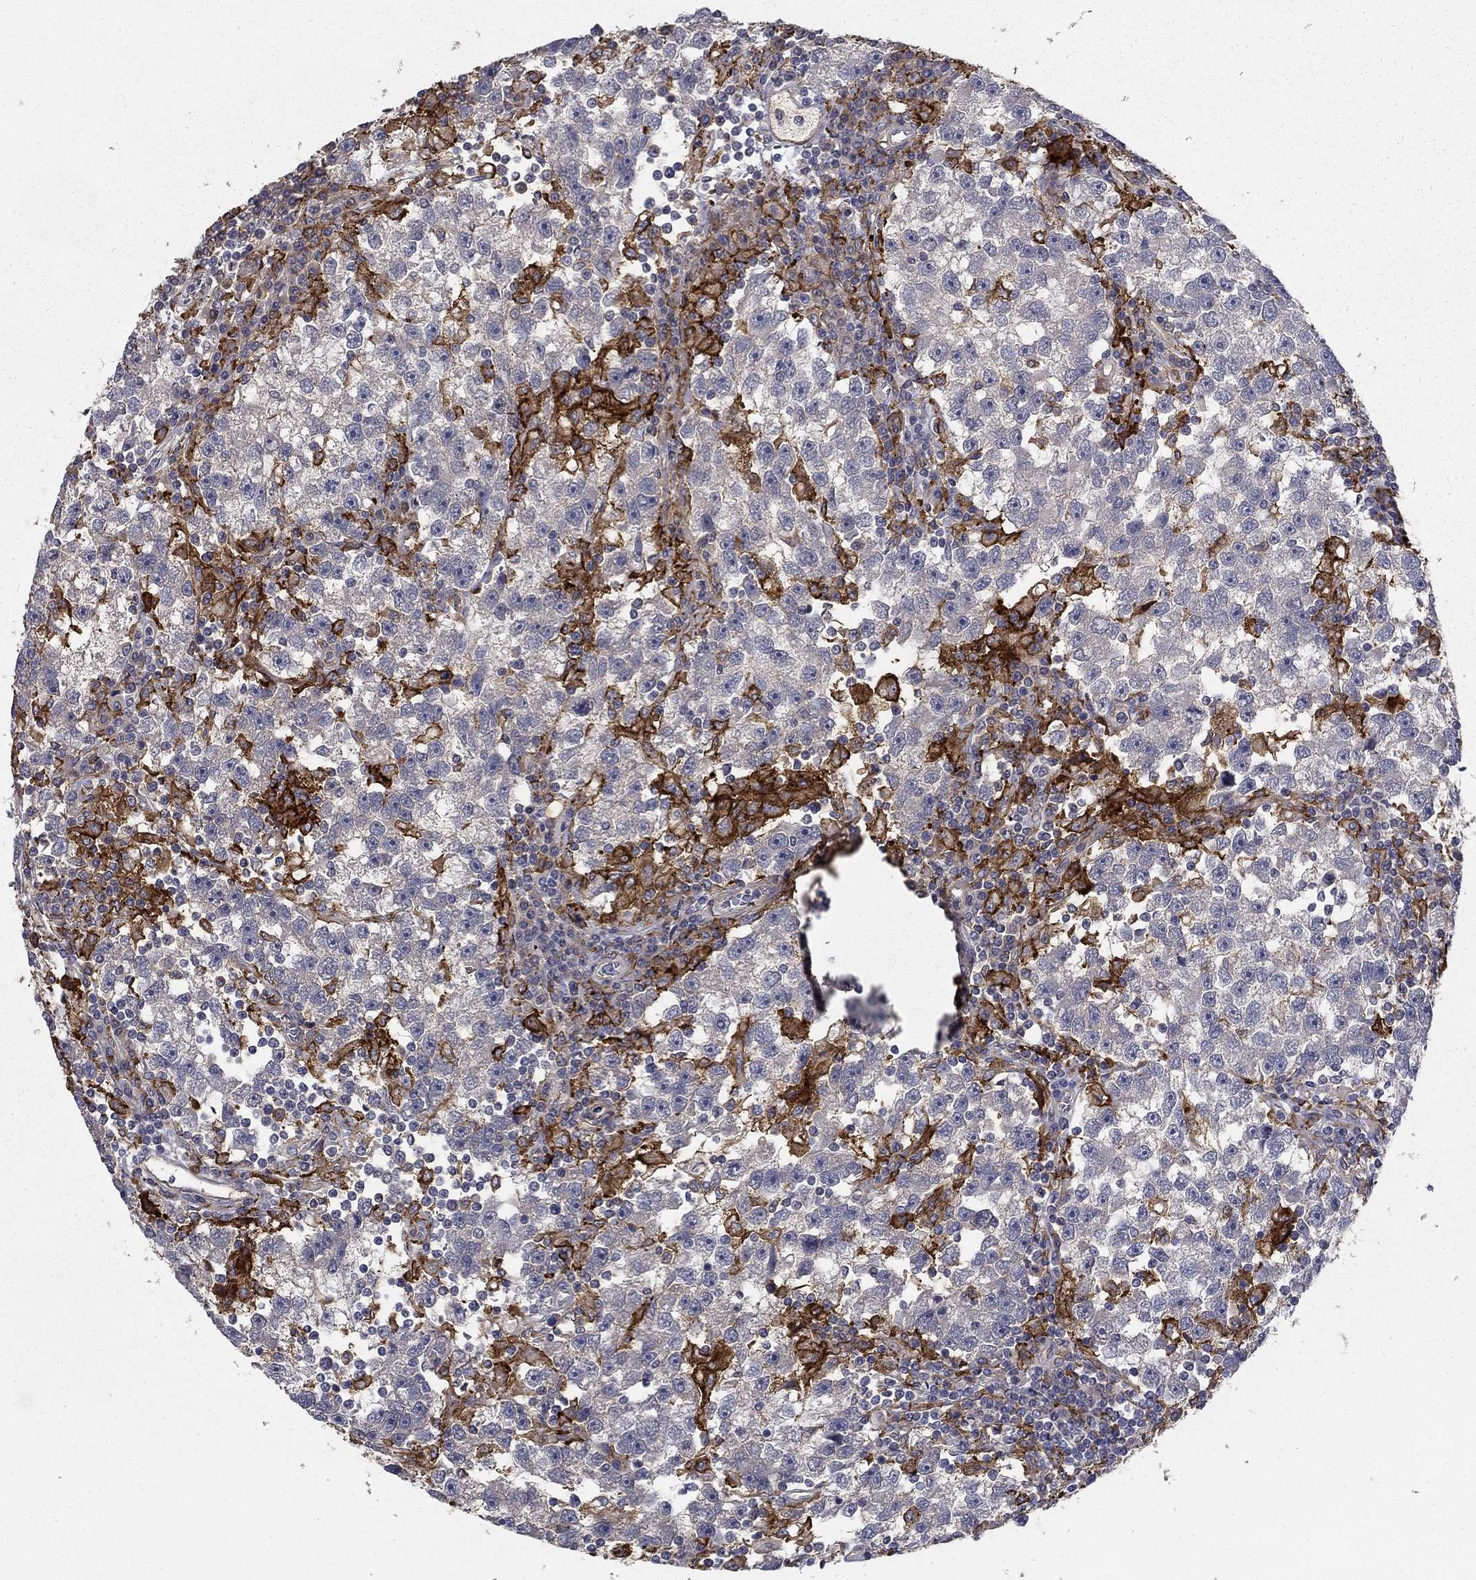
{"staining": {"intensity": "negative", "quantity": "none", "location": "none"}, "tissue": "testis cancer", "cell_type": "Tumor cells", "image_type": "cancer", "snomed": [{"axis": "morphology", "description": "Seminoma, NOS"}, {"axis": "topography", "description": "Testis"}], "caption": "Tumor cells show no significant protein staining in testis cancer (seminoma).", "gene": "CD274", "patient": {"sex": "male", "age": 47}}